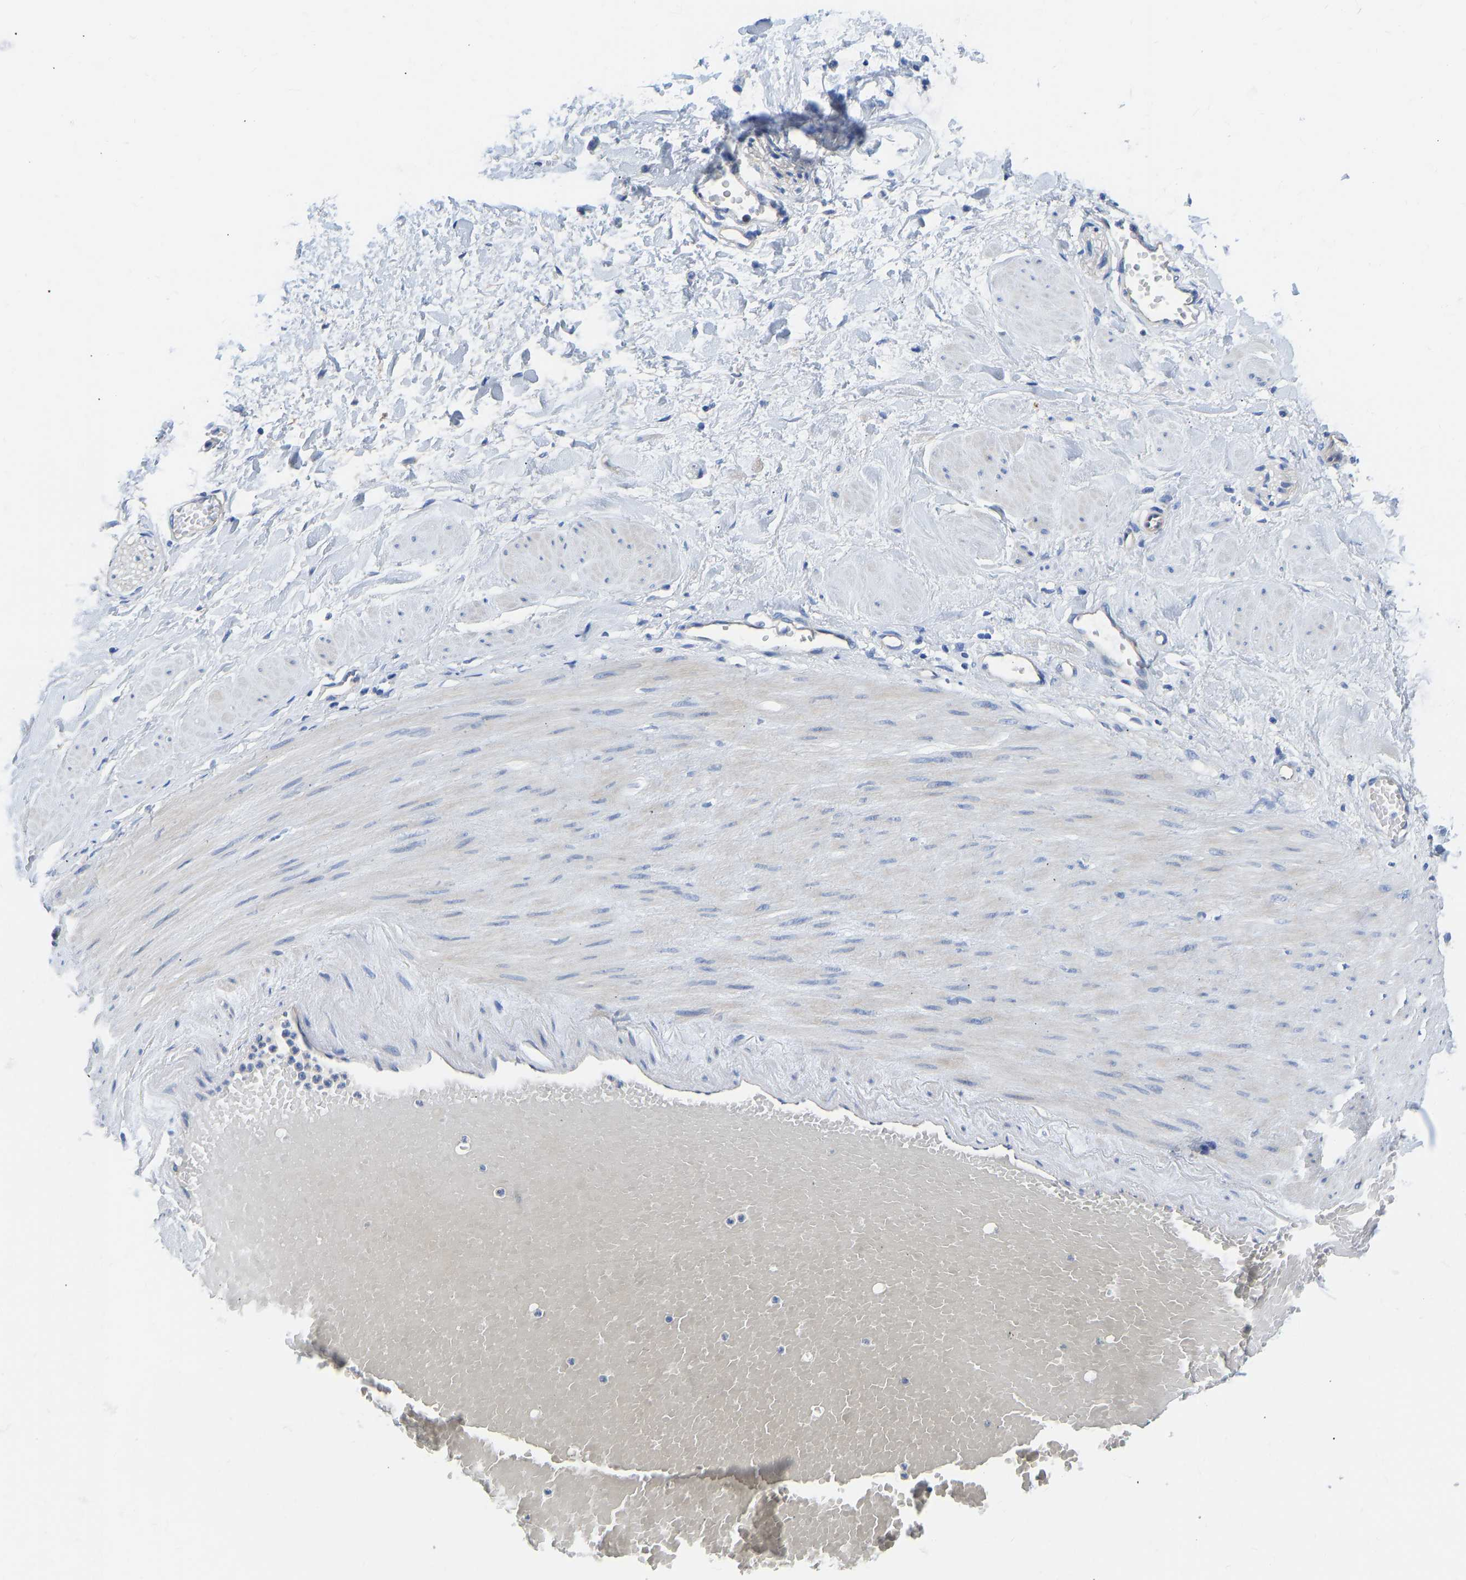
{"staining": {"intensity": "negative", "quantity": "none", "location": "none"}, "tissue": "adipose tissue", "cell_type": "Adipocytes", "image_type": "normal", "snomed": [{"axis": "morphology", "description": "Normal tissue, NOS"}, {"axis": "topography", "description": "Soft tissue"}, {"axis": "topography", "description": "Vascular tissue"}], "caption": "Adipose tissue was stained to show a protein in brown. There is no significant positivity in adipocytes. (Stains: DAB (3,3'-diaminobenzidine) immunohistochemistry with hematoxylin counter stain, Microscopy: brightfield microscopy at high magnification).", "gene": "CHAD", "patient": {"sex": "female", "age": 35}}